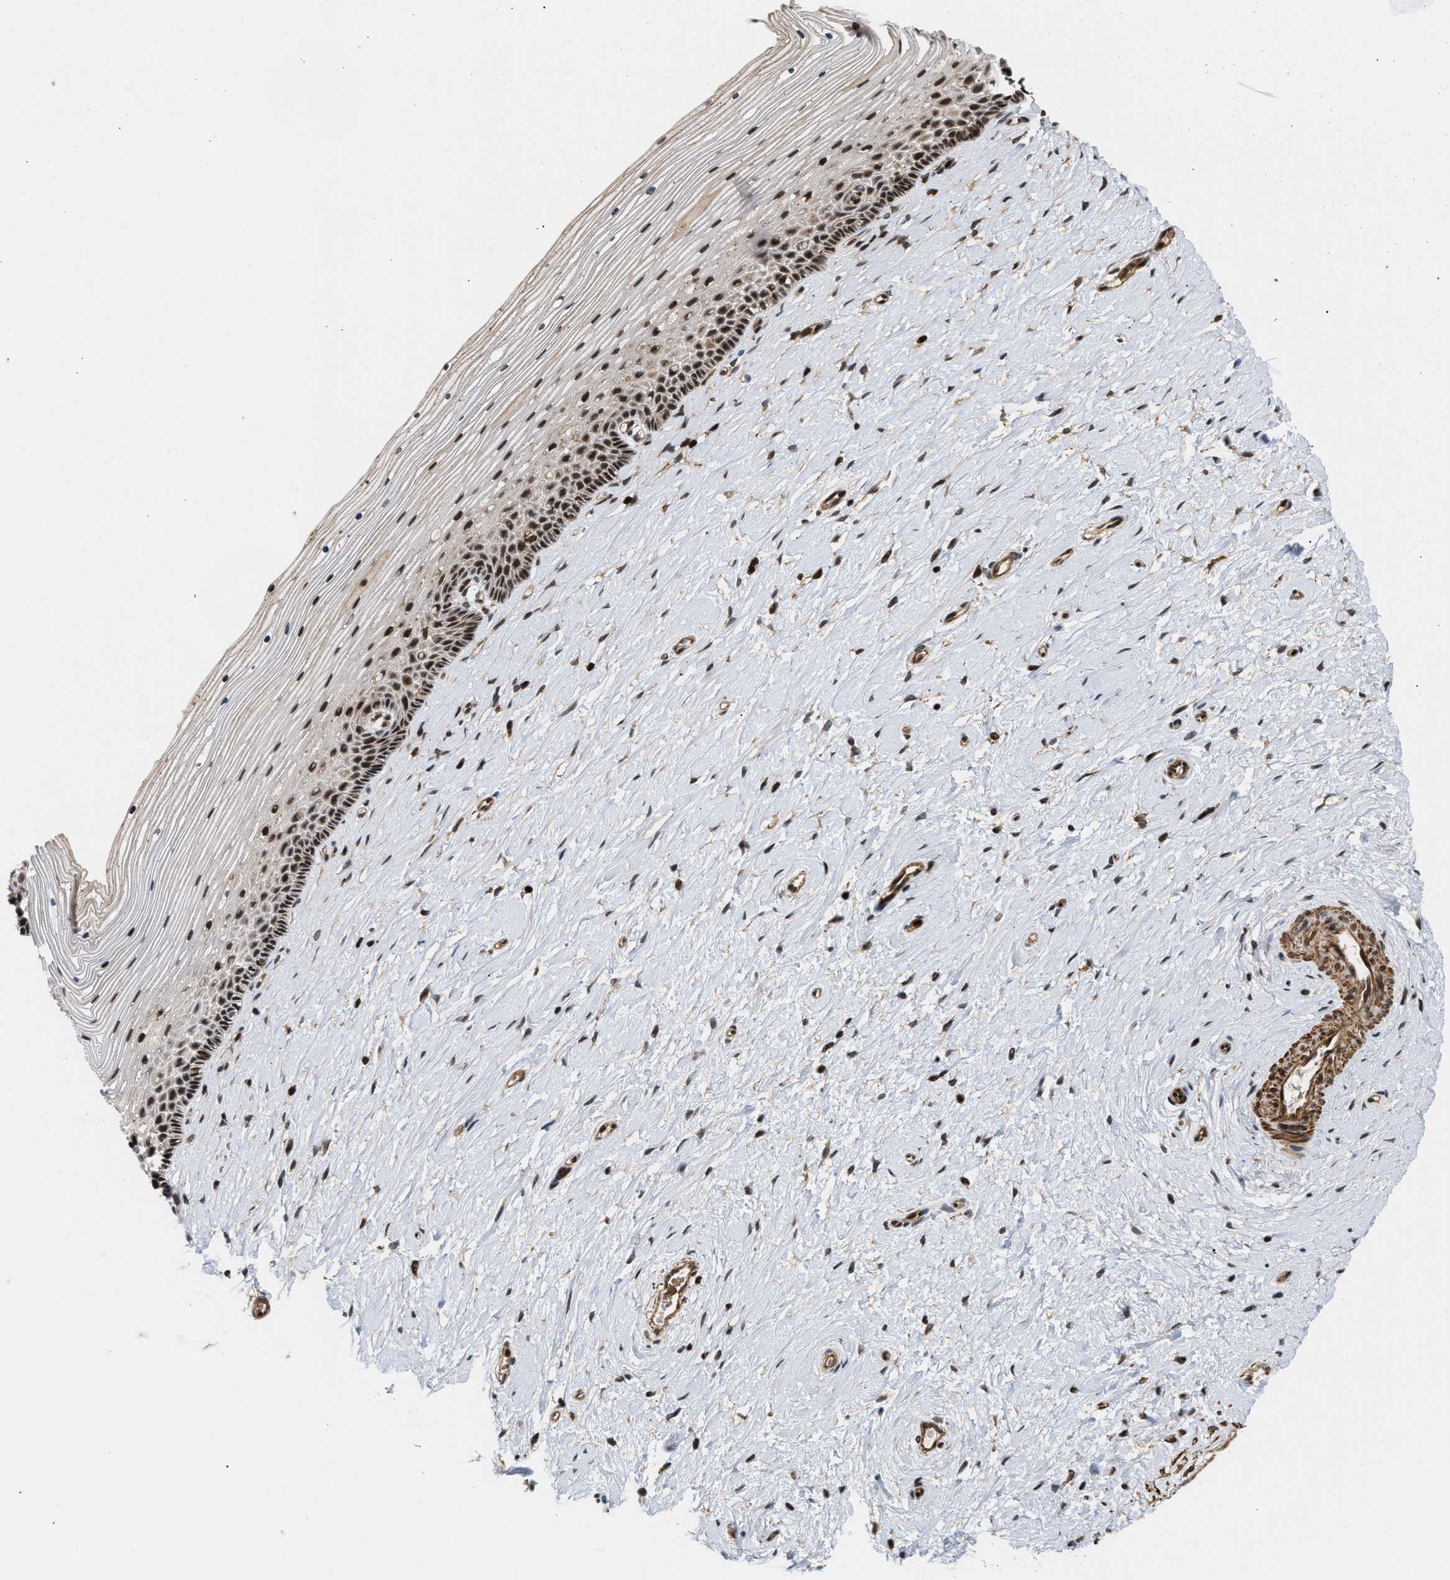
{"staining": {"intensity": "strong", "quantity": "25%-75%", "location": "cytoplasmic/membranous,nuclear"}, "tissue": "cervix", "cell_type": "Squamous epithelial cells", "image_type": "normal", "snomed": [{"axis": "morphology", "description": "Normal tissue, NOS"}, {"axis": "topography", "description": "Cervix"}], "caption": "The histopathology image displays immunohistochemical staining of benign cervix. There is strong cytoplasmic/membranous,nuclear expression is identified in approximately 25%-75% of squamous epithelial cells.", "gene": "STAU2", "patient": {"sex": "female", "age": 39}}